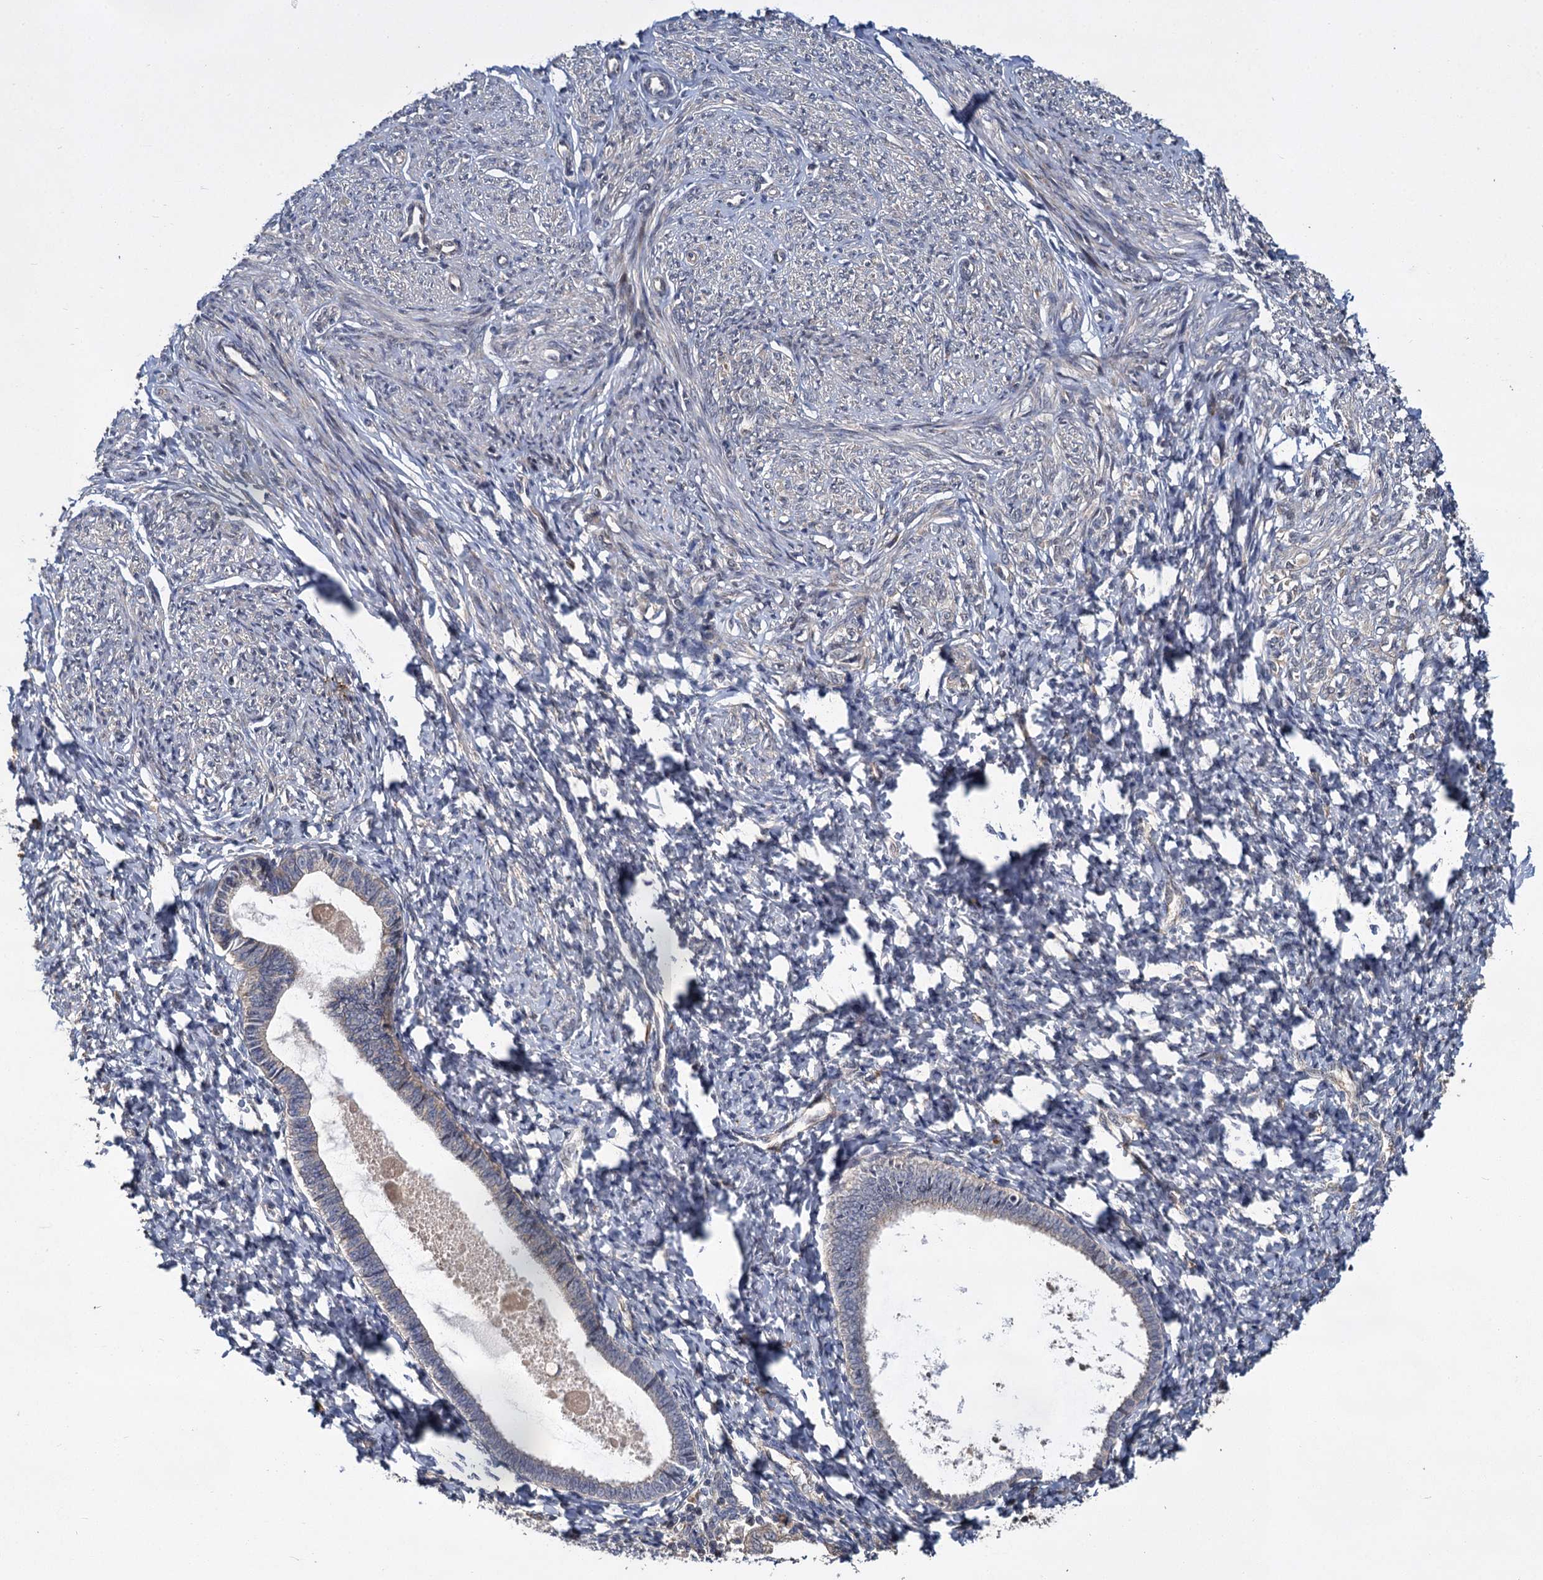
{"staining": {"intensity": "moderate", "quantity": "<25%", "location": "cytoplasmic/membranous"}, "tissue": "endometrium", "cell_type": "Cells in endometrial stroma", "image_type": "normal", "snomed": [{"axis": "morphology", "description": "Normal tissue, NOS"}, {"axis": "topography", "description": "Endometrium"}], "caption": "Unremarkable endometrium exhibits moderate cytoplasmic/membranous positivity in about <25% of cells in endometrial stroma (Stains: DAB in brown, nuclei in blue, Microscopy: brightfield microscopy at high magnification)..", "gene": "INPPL1", "patient": {"sex": "female", "age": 72}}